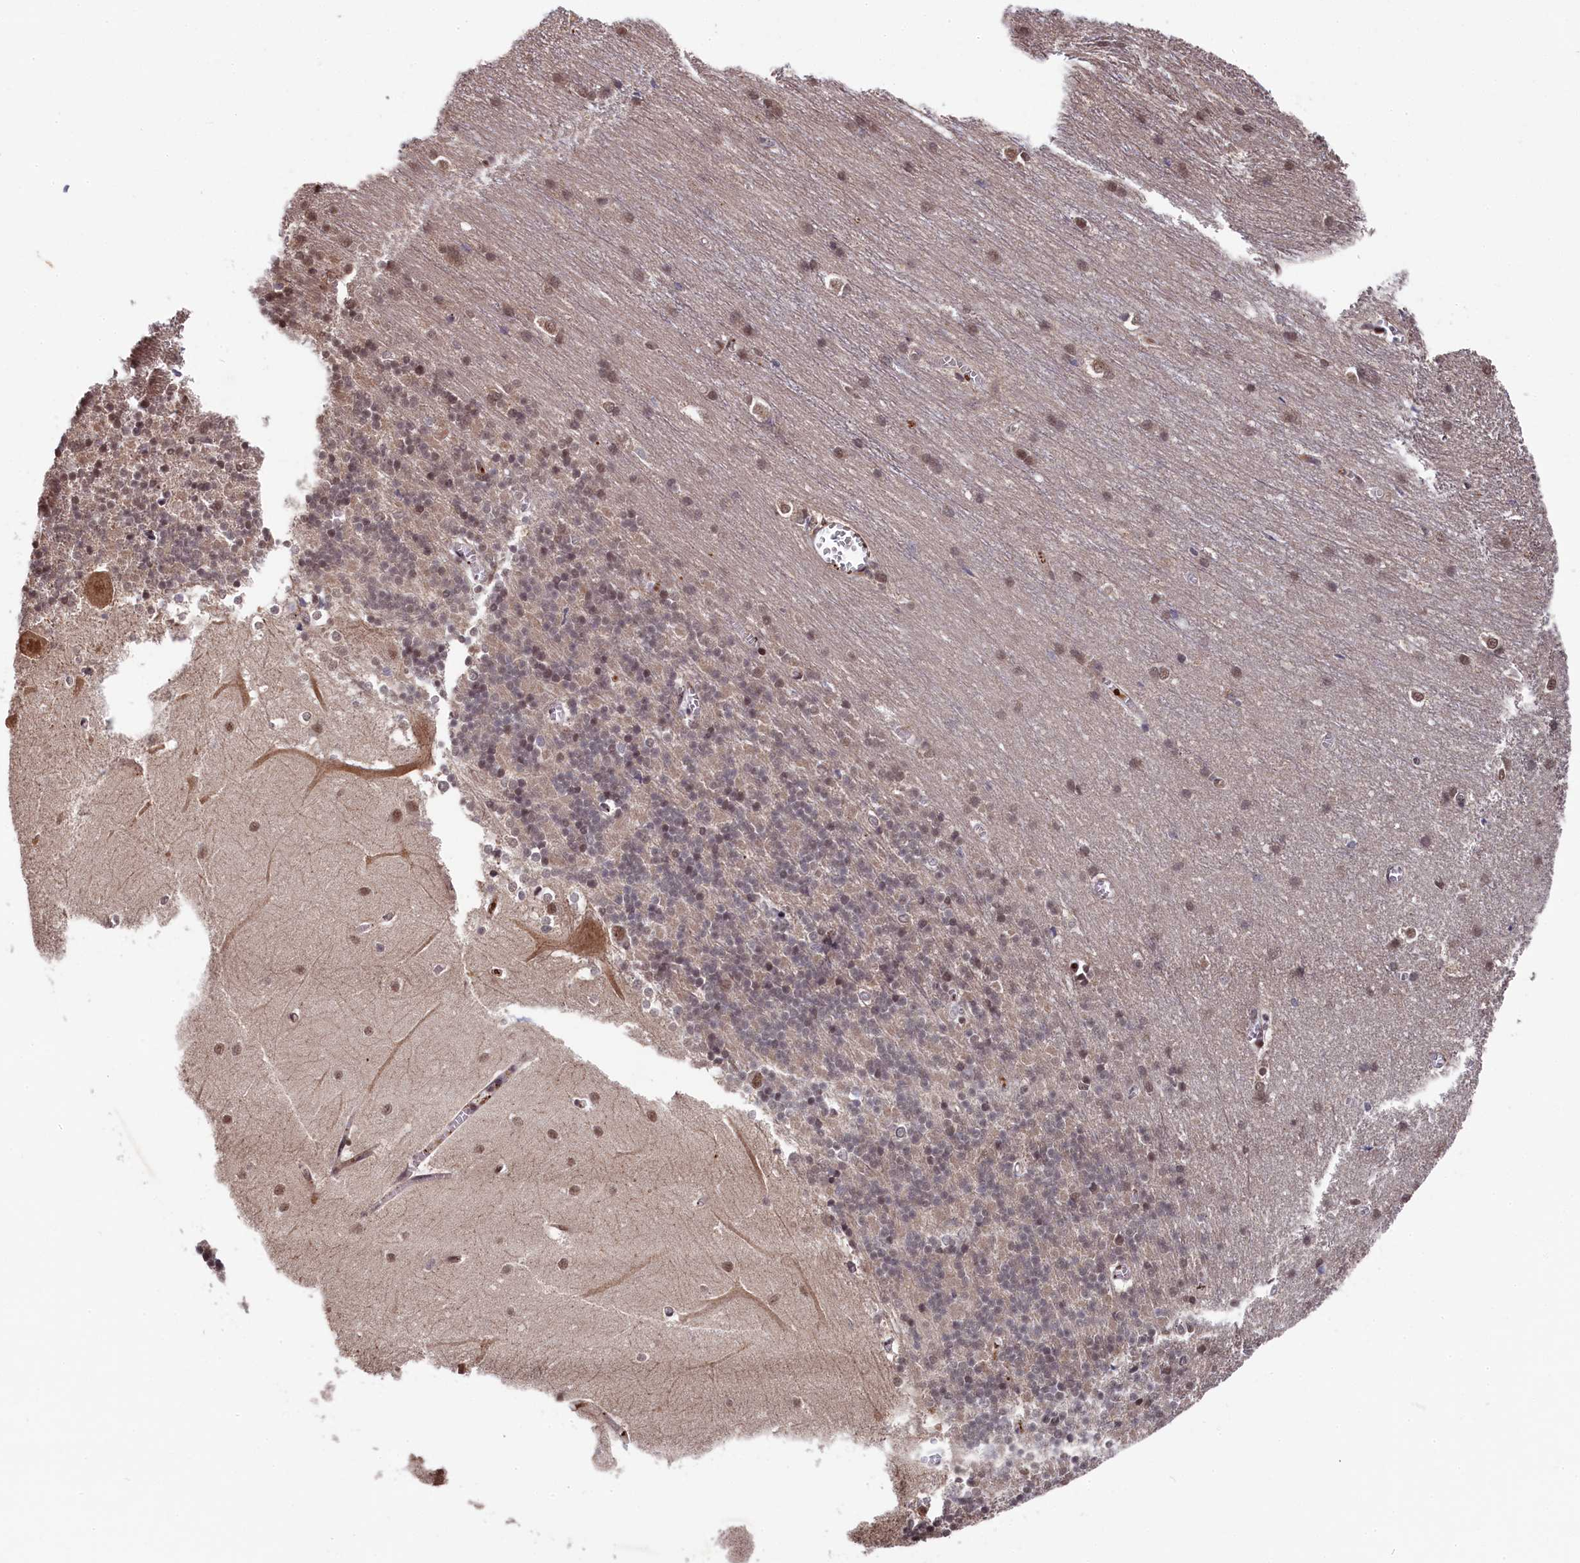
{"staining": {"intensity": "weak", "quantity": "25%-75%", "location": "cytoplasmic/membranous,nuclear"}, "tissue": "cerebellum", "cell_type": "Cells in granular layer", "image_type": "normal", "snomed": [{"axis": "morphology", "description": "Normal tissue, NOS"}, {"axis": "topography", "description": "Cerebellum"}], "caption": "The photomicrograph exhibits immunohistochemical staining of normal cerebellum. There is weak cytoplasmic/membranous,nuclear expression is identified in approximately 25%-75% of cells in granular layer.", "gene": "CLPX", "patient": {"sex": "male", "age": 37}}